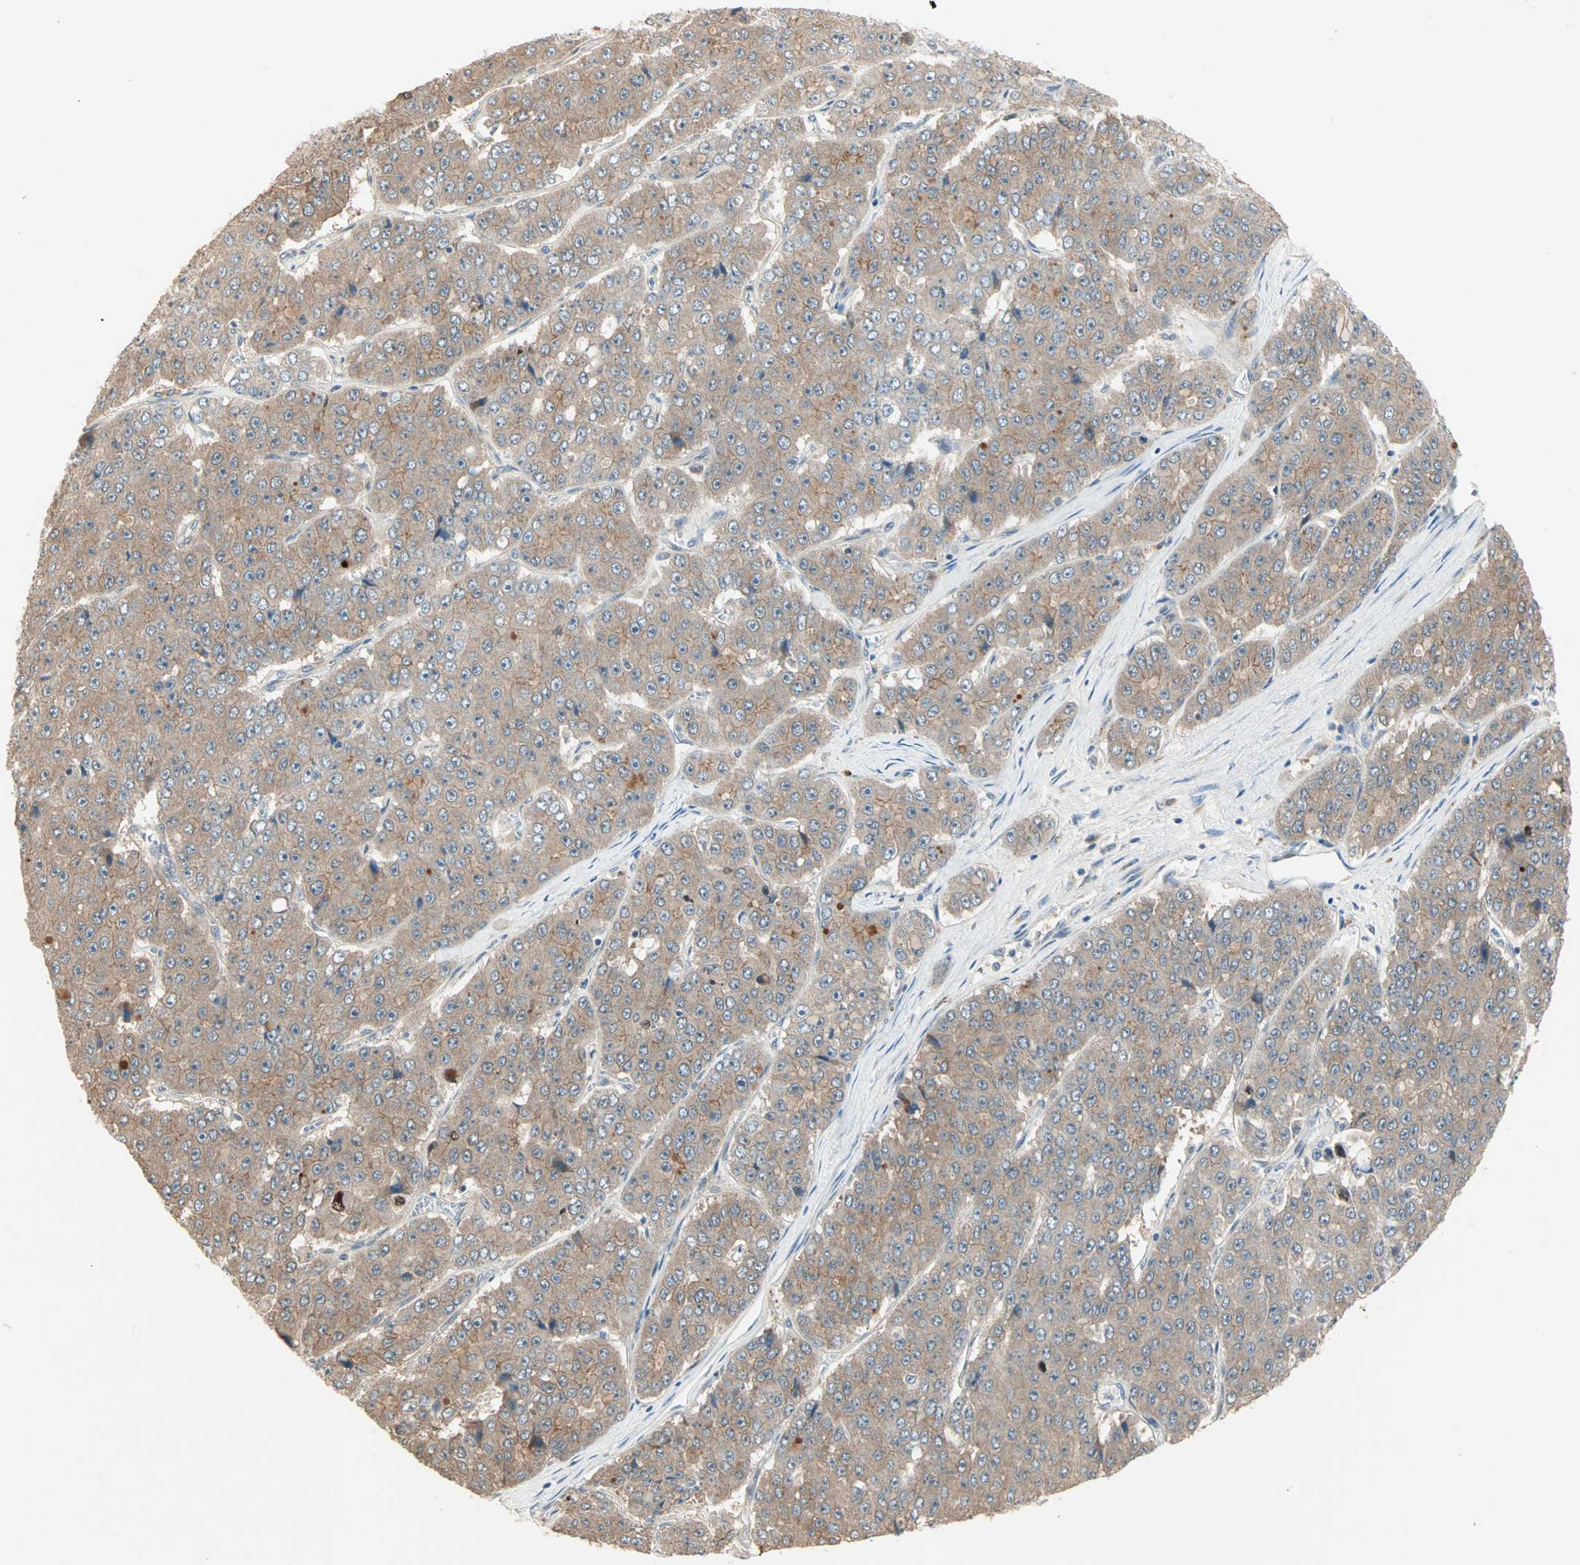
{"staining": {"intensity": "moderate", "quantity": "25%-75%", "location": "cytoplasmic/membranous"}, "tissue": "pancreatic cancer", "cell_type": "Tumor cells", "image_type": "cancer", "snomed": [{"axis": "morphology", "description": "Adenocarcinoma, NOS"}, {"axis": "topography", "description": "Pancreas"}], "caption": "Protein expression analysis of human pancreatic cancer reveals moderate cytoplasmic/membranous expression in about 25%-75% of tumor cells.", "gene": "TTF2", "patient": {"sex": "male", "age": 50}}